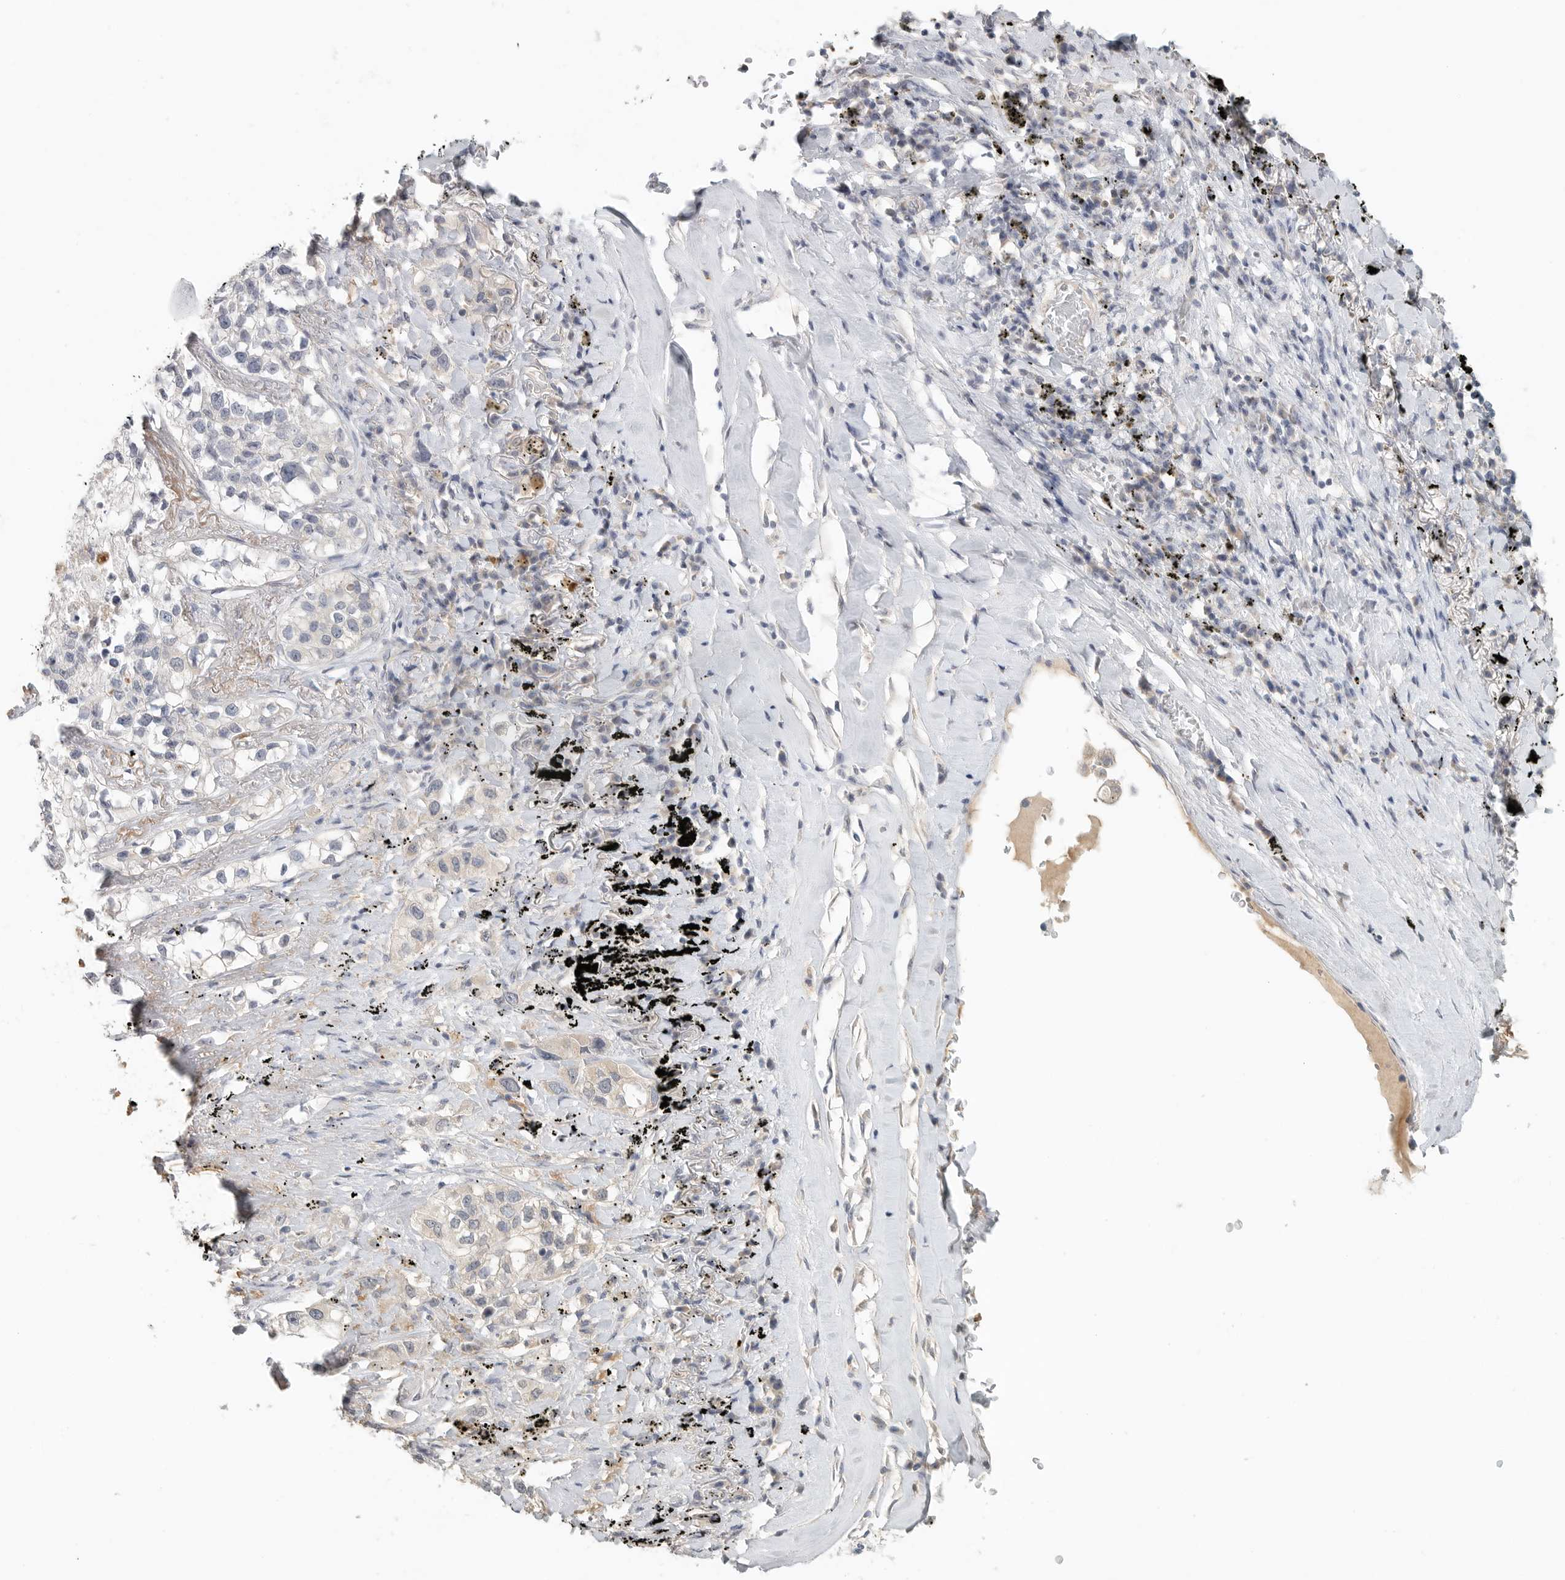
{"staining": {"intensity": "negative", "quantity": "none", "location": "none"}, "tissue": "lung cancer", "cell_type": "Tumor cells", "image_type": "cancer", "snomed": [{"axis": "morphology", "description": "Adenocarcinoma, NOS"}, {"axis": "topography", "description": "Lung"}], "caption": "High magnification brightfield microscopy of lung cancer stained with DAB (brown) and counterstained with hematoxylin (blue): tumor cells show no significant staining.", "gene": "HDAC6", "patient": {"sex": "male", "age": 63}}